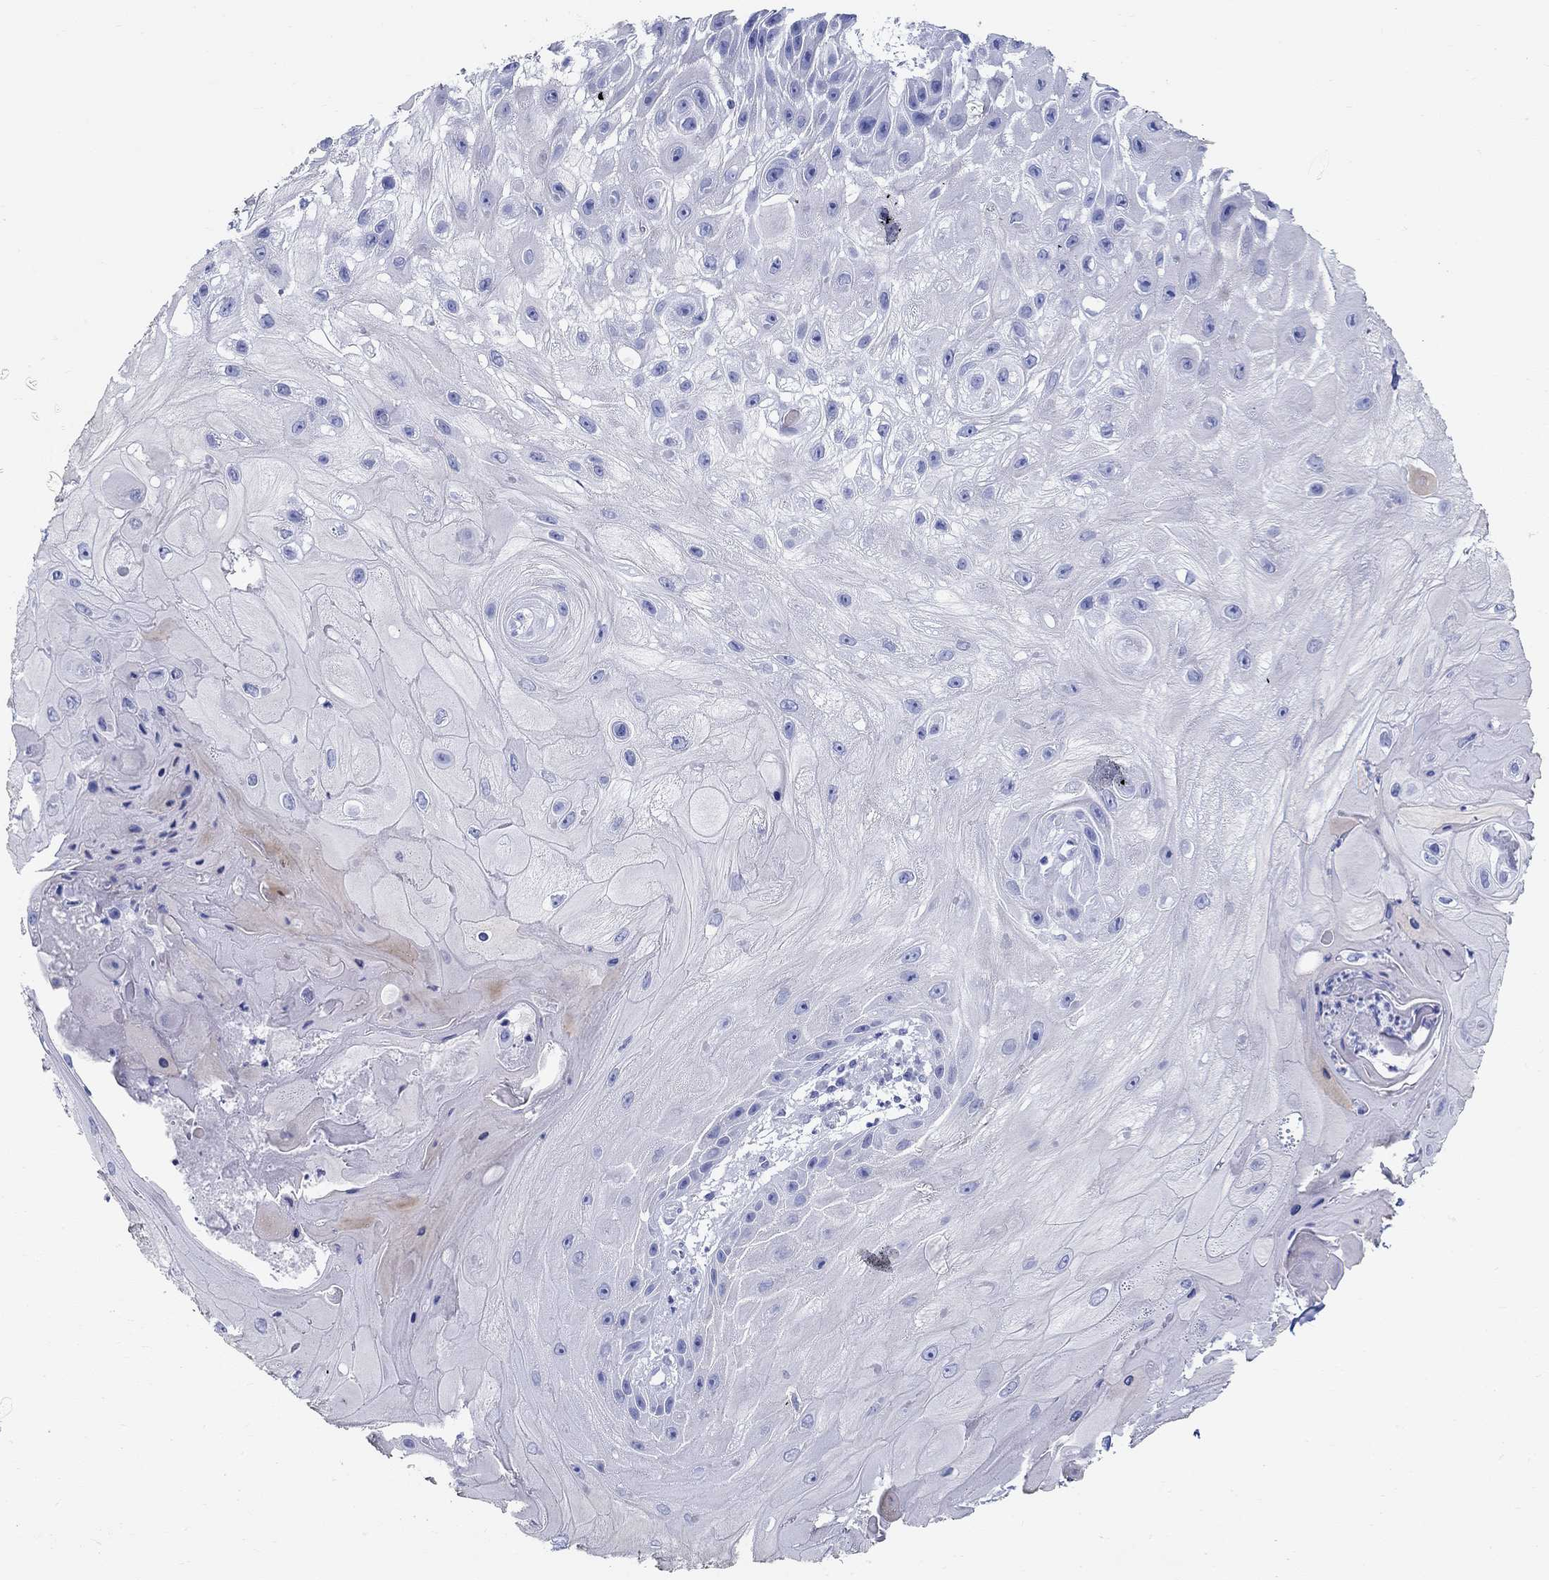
{"staining": {"intensity": "negative", "quantity": "none", "location": "none"}, "tissue": "skin cancer", "cell_type": "Tumor cells", "image_type": "cancer", "snomed": [{"axis": "morphology", "description": "Normal tissue, NOS"}, {"axis": "morphology", "description": "Squamous cell carcinoma, NOS"}, {"axis": "topography", "description": "Skin"}], "caption": "Human skin cancer (squamous cell carcinoma) stained for a protein using immunohistochemistry shows no staining in tumor cells.", "gene": "CRYGS", "patient": {"sex": "male", "age": 79}}